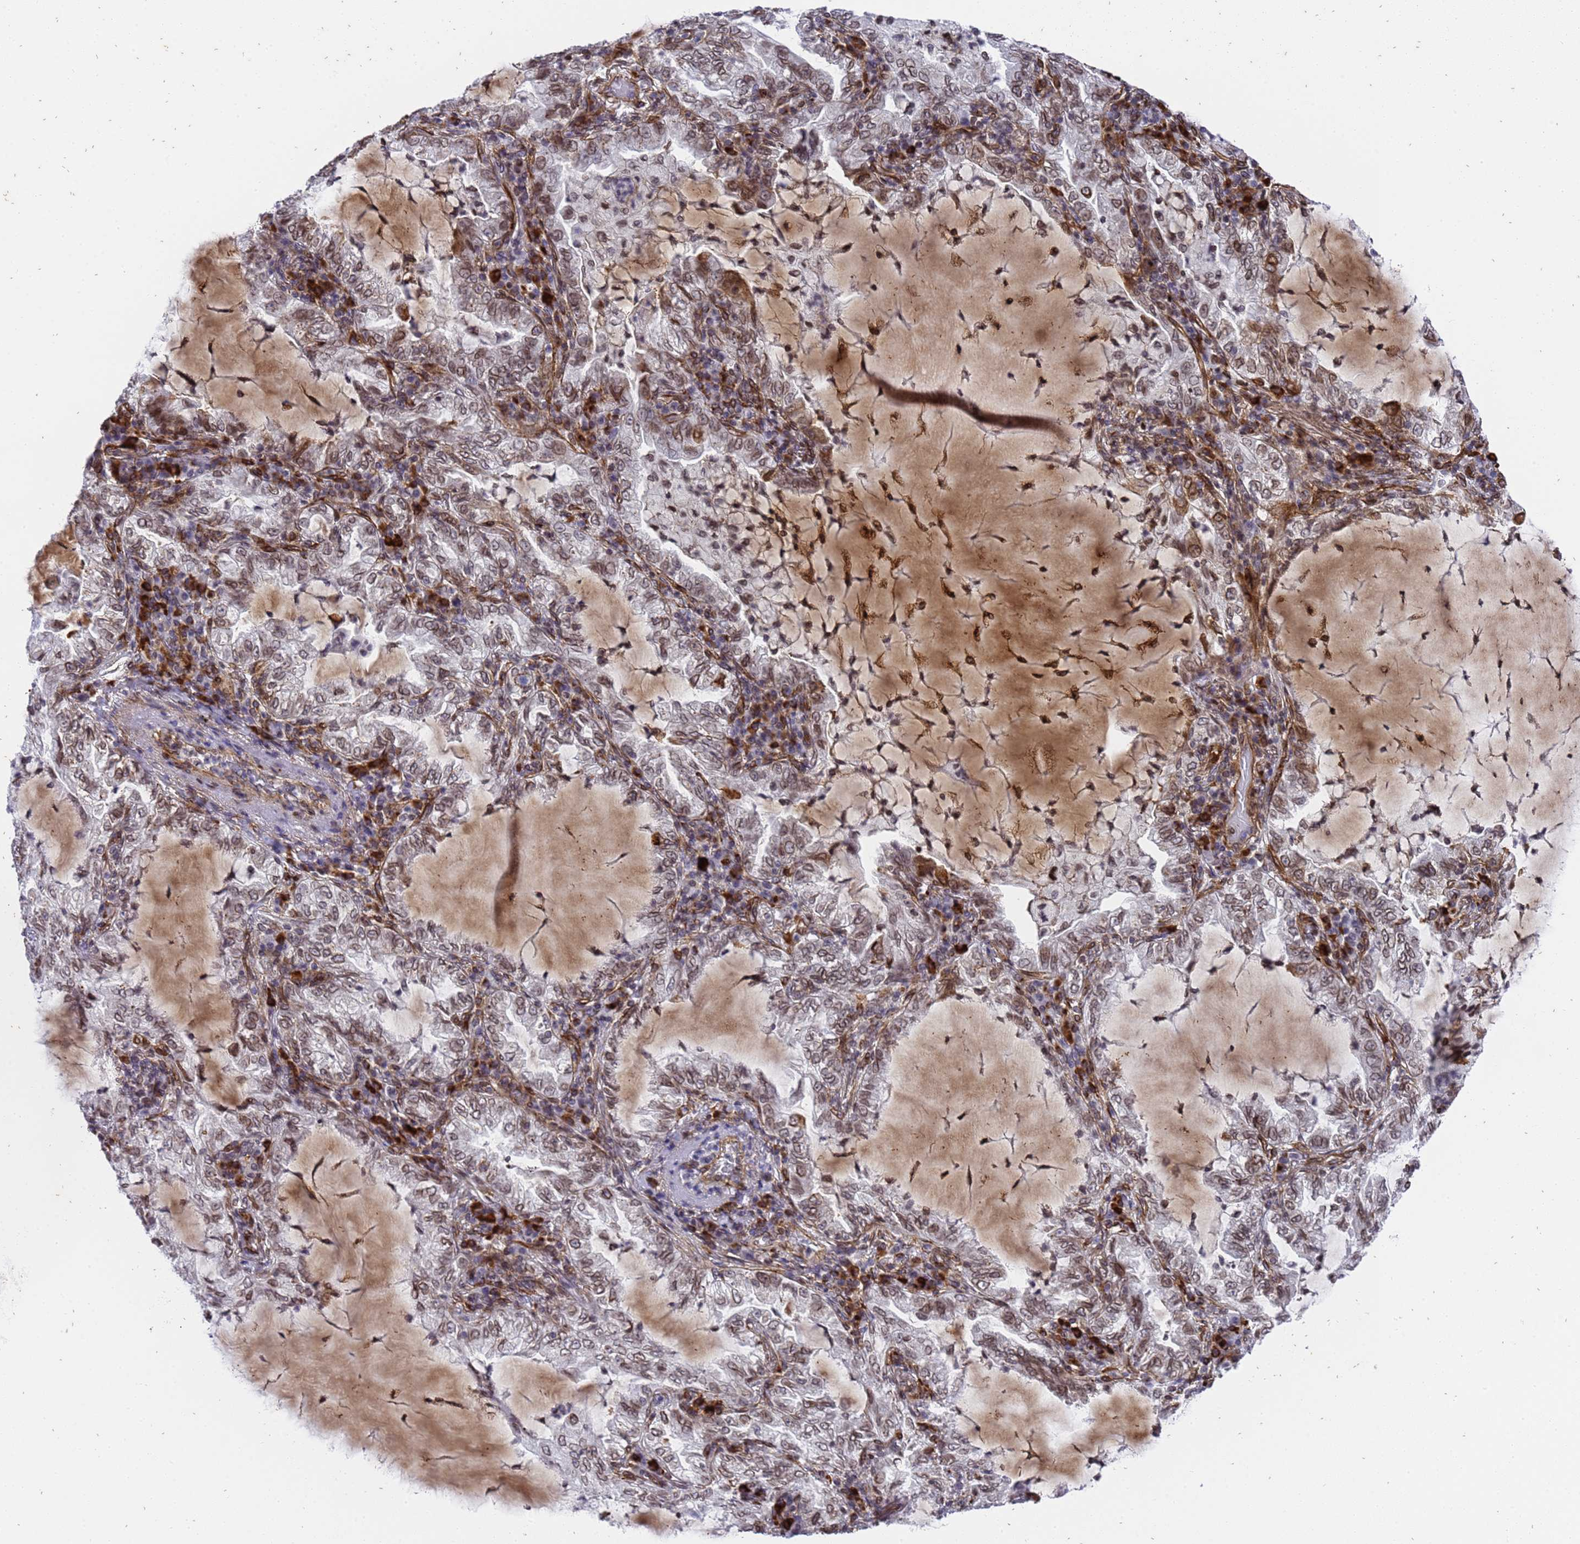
{"staining": {"intensity": "moderate", "quantity": "25%-75%", "location": "cytoplasmic/membranous,nuclear"}, "tissue": "lung cancer", "cell_type": "Tumor cells", "image_type": "cancer", "snomed": [{"axis": "morphology", "description": "Adenocarcinoma, NOS"}, {"axis": "topography", "description": "Lung"}], "caption": "Immunohistochemistry (DAB) staining of lung adenocarcinoma exhibits moderate cytoplasmic/membranous and nuclear protein expression in approximately 25%-75% of tumor cells. The protein of interest is shown in brown color, while the nuclei are stained blue.", "gene": "IGFBP7", "patient": {"sex": "female", "age": 73}}